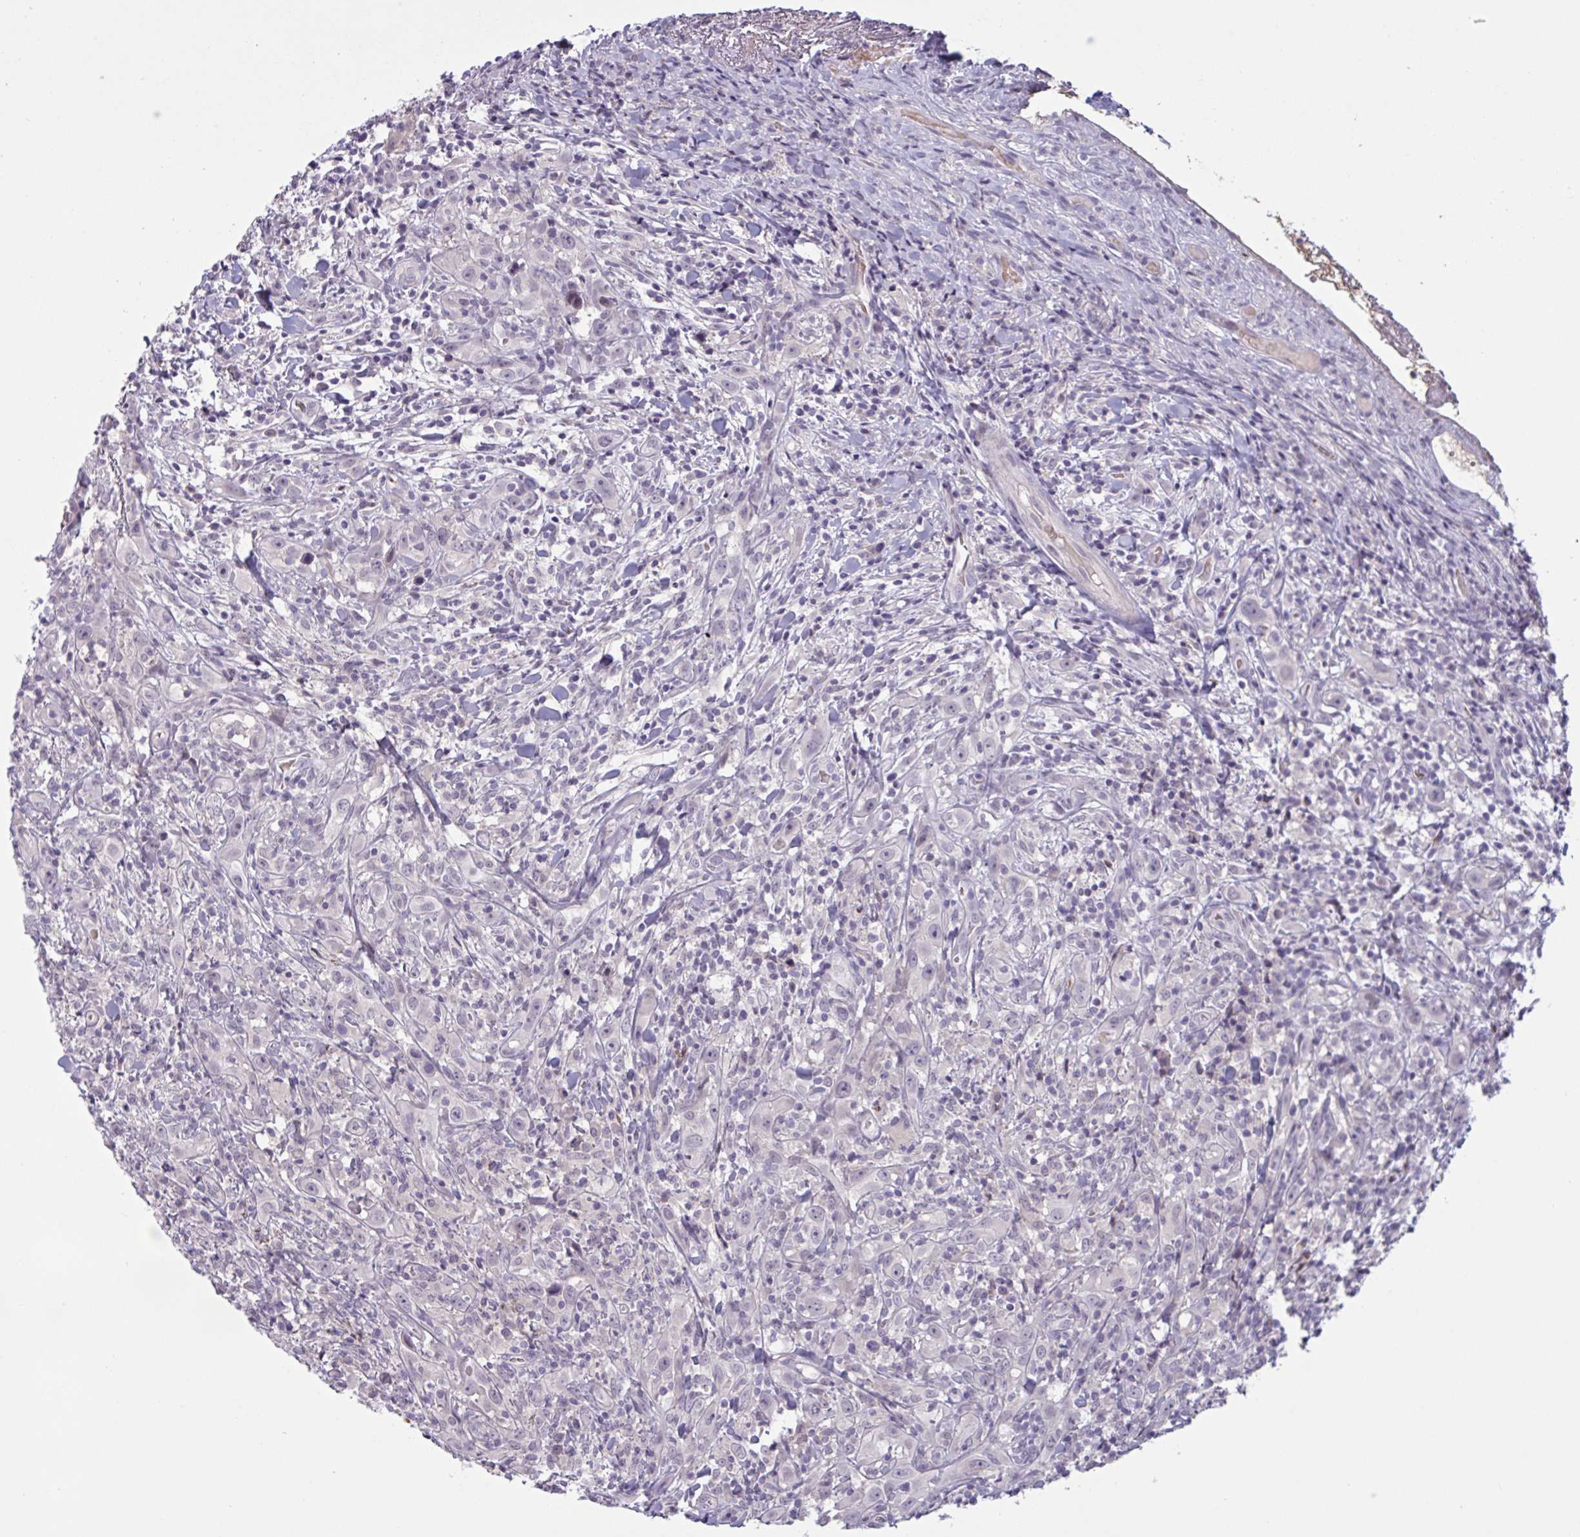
{"staining": {"intensity": "negative", "quantity": "none", "location": "none"}, "tissue": "head and neck cancer", "cell_type": "Tumor cells", "image_type": "cancer", "snomed": [{"axis": "morphology", "description": "Squamous cell carcinoma, NOS"}, {"axis": "topography", "description": "Head-Neck"}], "caption": "Protein analysis of head and neck cancer (squamous cell carcinoma) reveals no significant positivity in tumor cells. (DAB immunohistochemistry, high magnification).", "gene": "RFPL4B", "patient": {"sex": "female", "age": 95}}